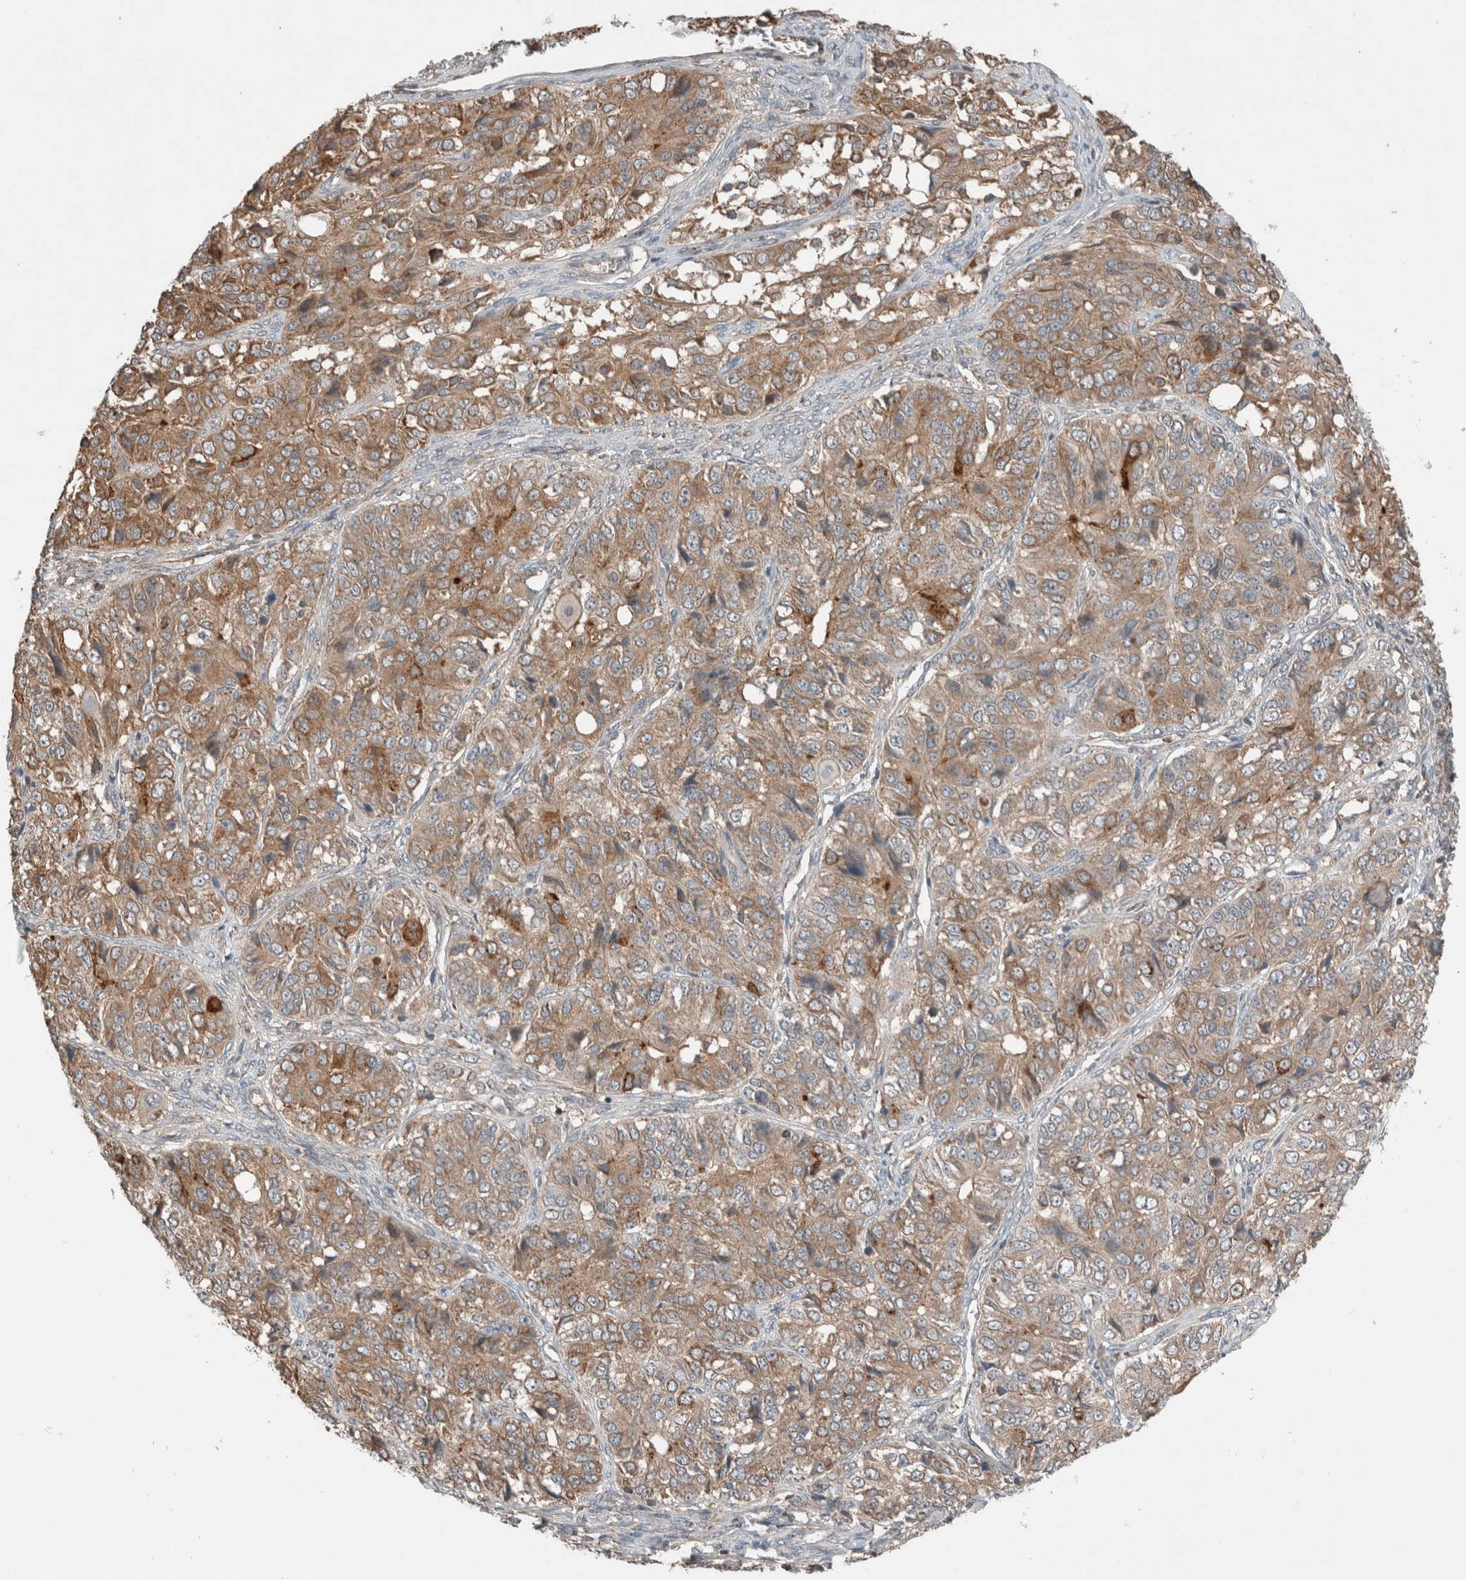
{"staining": {"intensity": "moderate", "quantity": ">75%", "location": "cytoplasmic/membranous"}, "tissue": "ovarian cancer", "cell_type": "Tumor cells", "image_type": "cancer", "snomed": [{"axis": "morphology", "description": "Carcinoma, endometroid"}, {"axis": "topography", "description": "Ovary"}], "caption": "Tumor cells demonstrate moderate cytoplasmic/membranous expression in approximately >75% of cells in endometroid carcinoma (ovarian). Ihc stains the protein of interest in brown and the nuclei are stained blue.", "gene": "KLK14", "patient": {"sex": "female", "age": 51}}